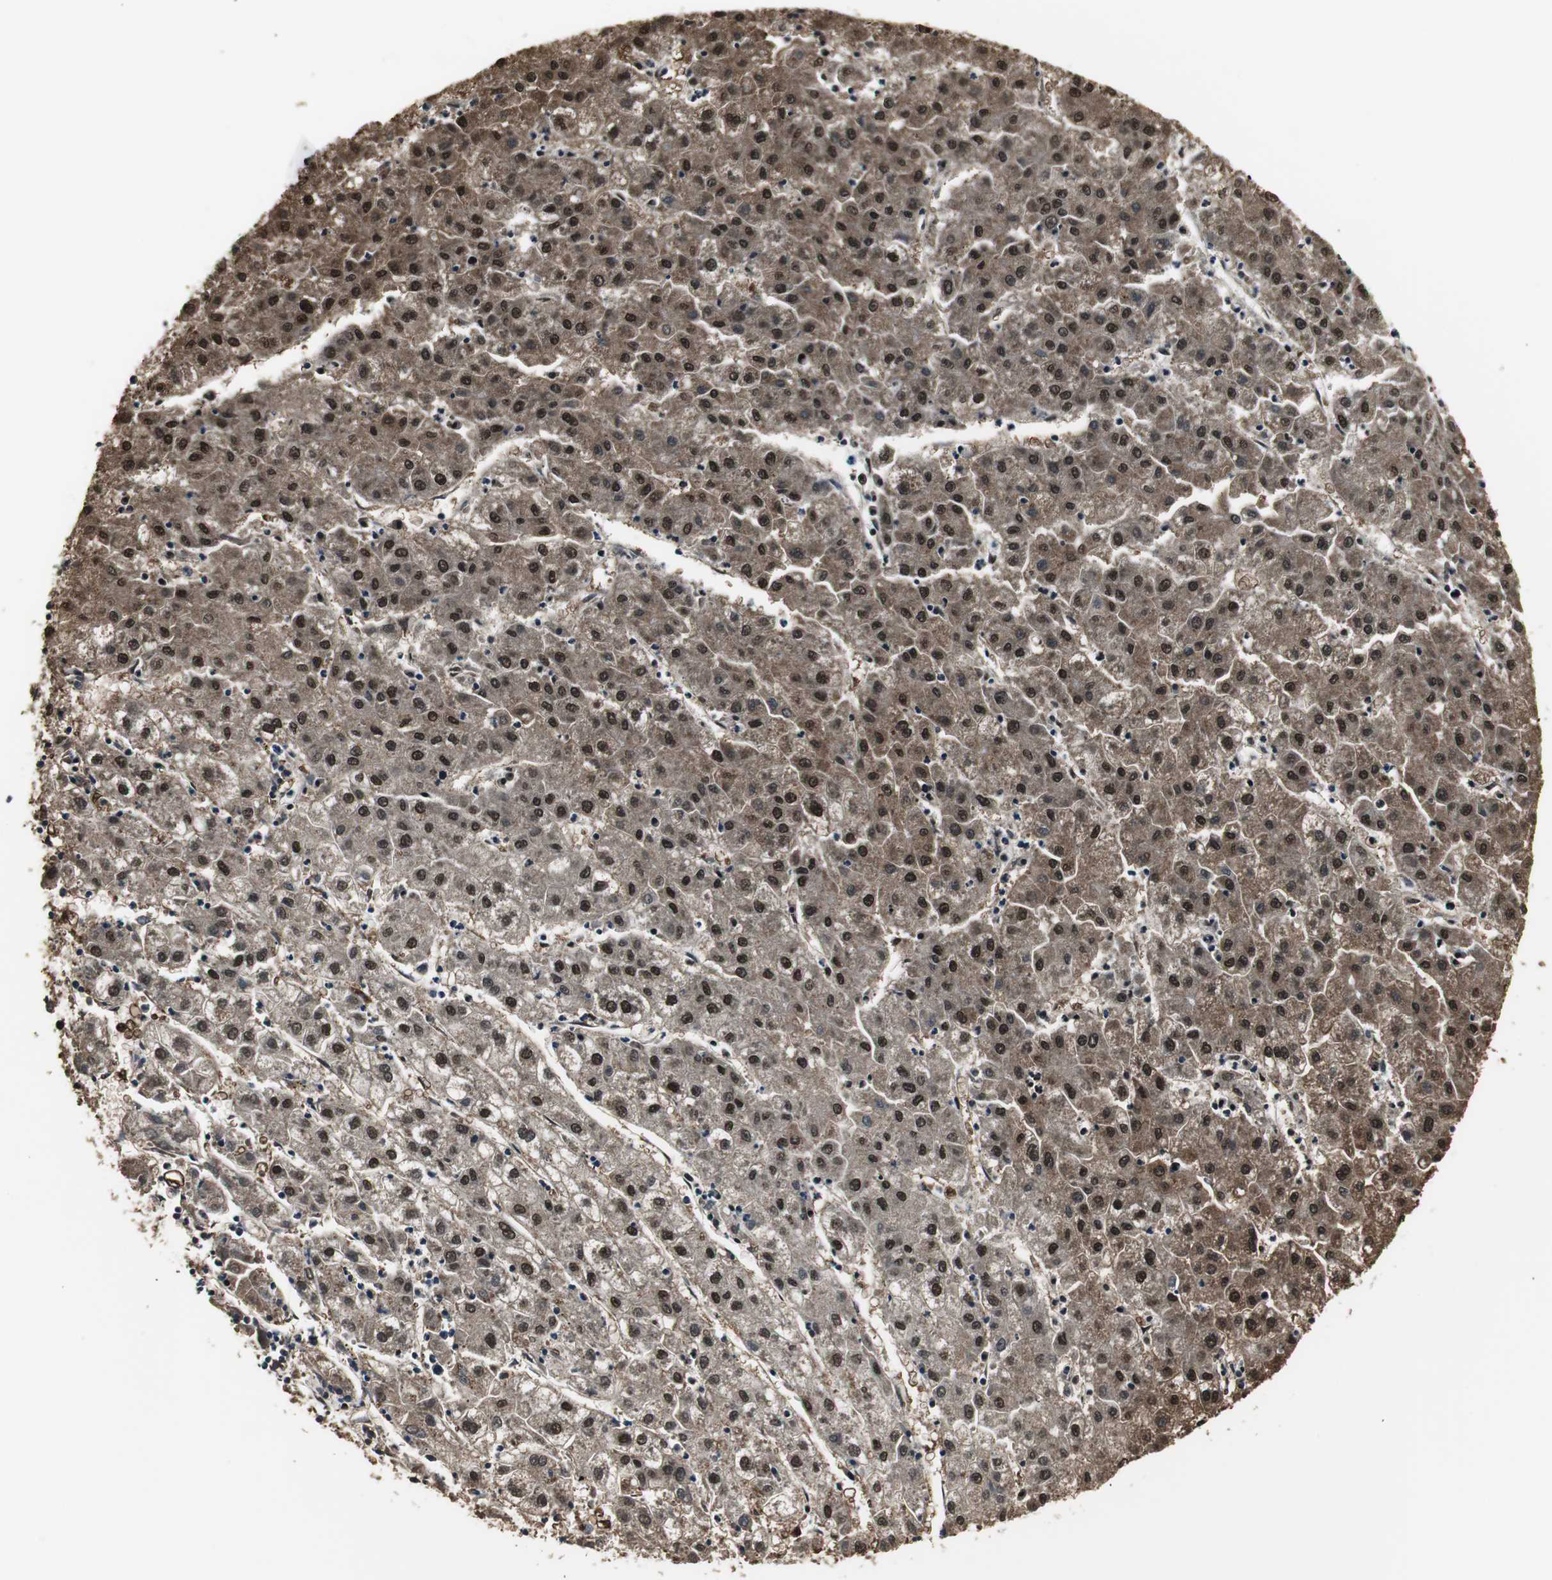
{"staining": {"intensity": "strong", "quantity": ">75%", "location": "cytoplasmic/membranous,nuclear"}, "tissue": "liver cancer", "cell_type": "Tumor cells", "image_type": "cancer", "snomed": [{"axis": "morphology", "description": "Carcinoma, Hepatocellular, NOS"}, {"axis": "topography", "description": "Liver"}], "caption": "Liver hepatocellular carcinoma stained with a protein marker displays strong staining in tumor cells.", "gene": "PARN", "patient": {"sex": "male", "age": 72}}